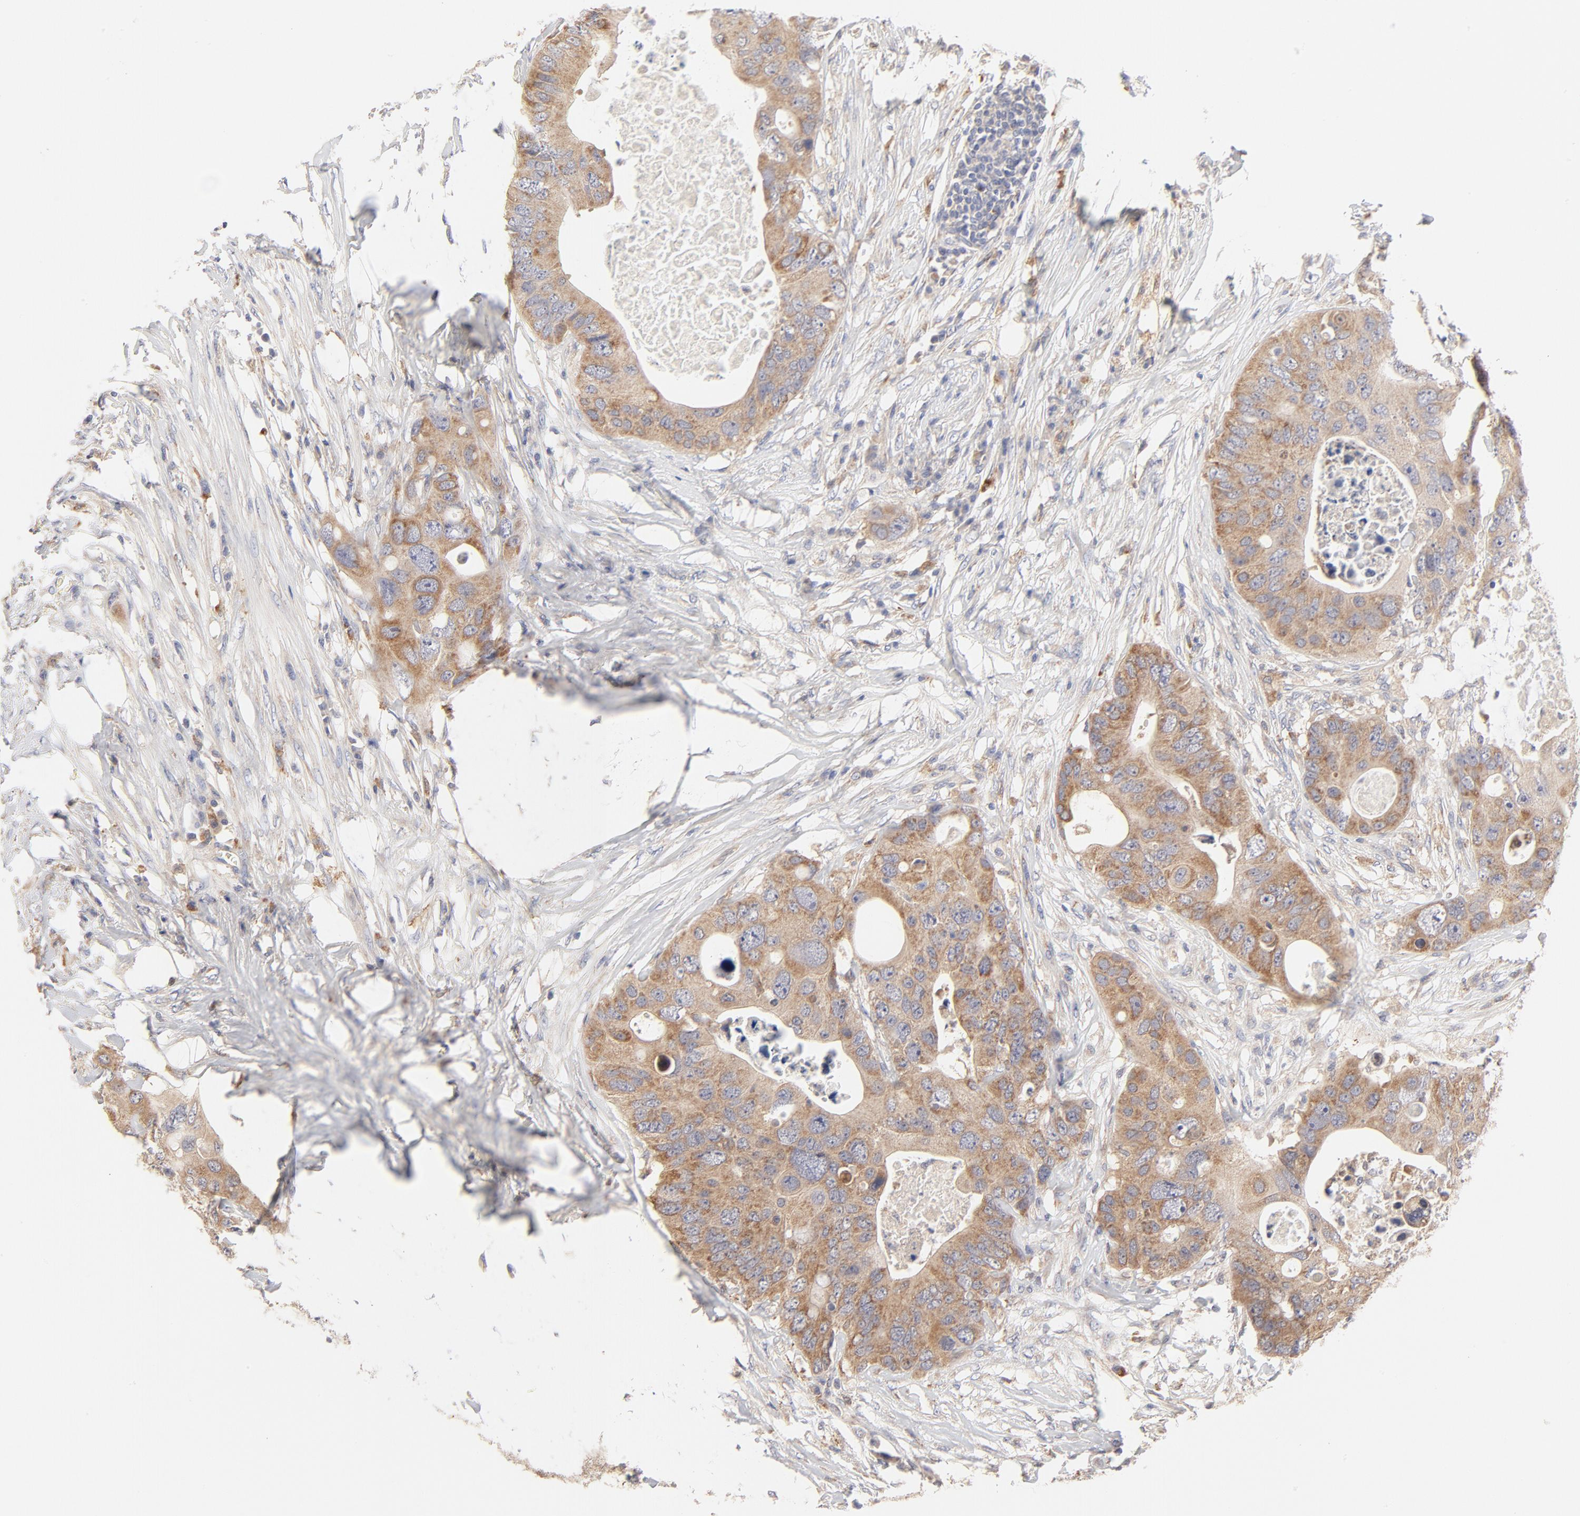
{"staining": {"intensity": "moderate", "quantity": ">75%", "location": "cytoplasmic/membranous"}, "tissue": "colorectal cancer", "cell_type": "Tumor cells", "image_type": "cancer", "snomed": [{"axis": "morphology", "description": "Adenocarcinoma, NOS"}, {"axis": "topography", "description": "Colon"}], "caption": "Protein expression analysis of human colorectal cancer reveals moderate cytoplasmic/membranous positivity in about >75% of tumor cells.", "gene": "MTERF2", "patient": {"sex": "male", "age": 71}}